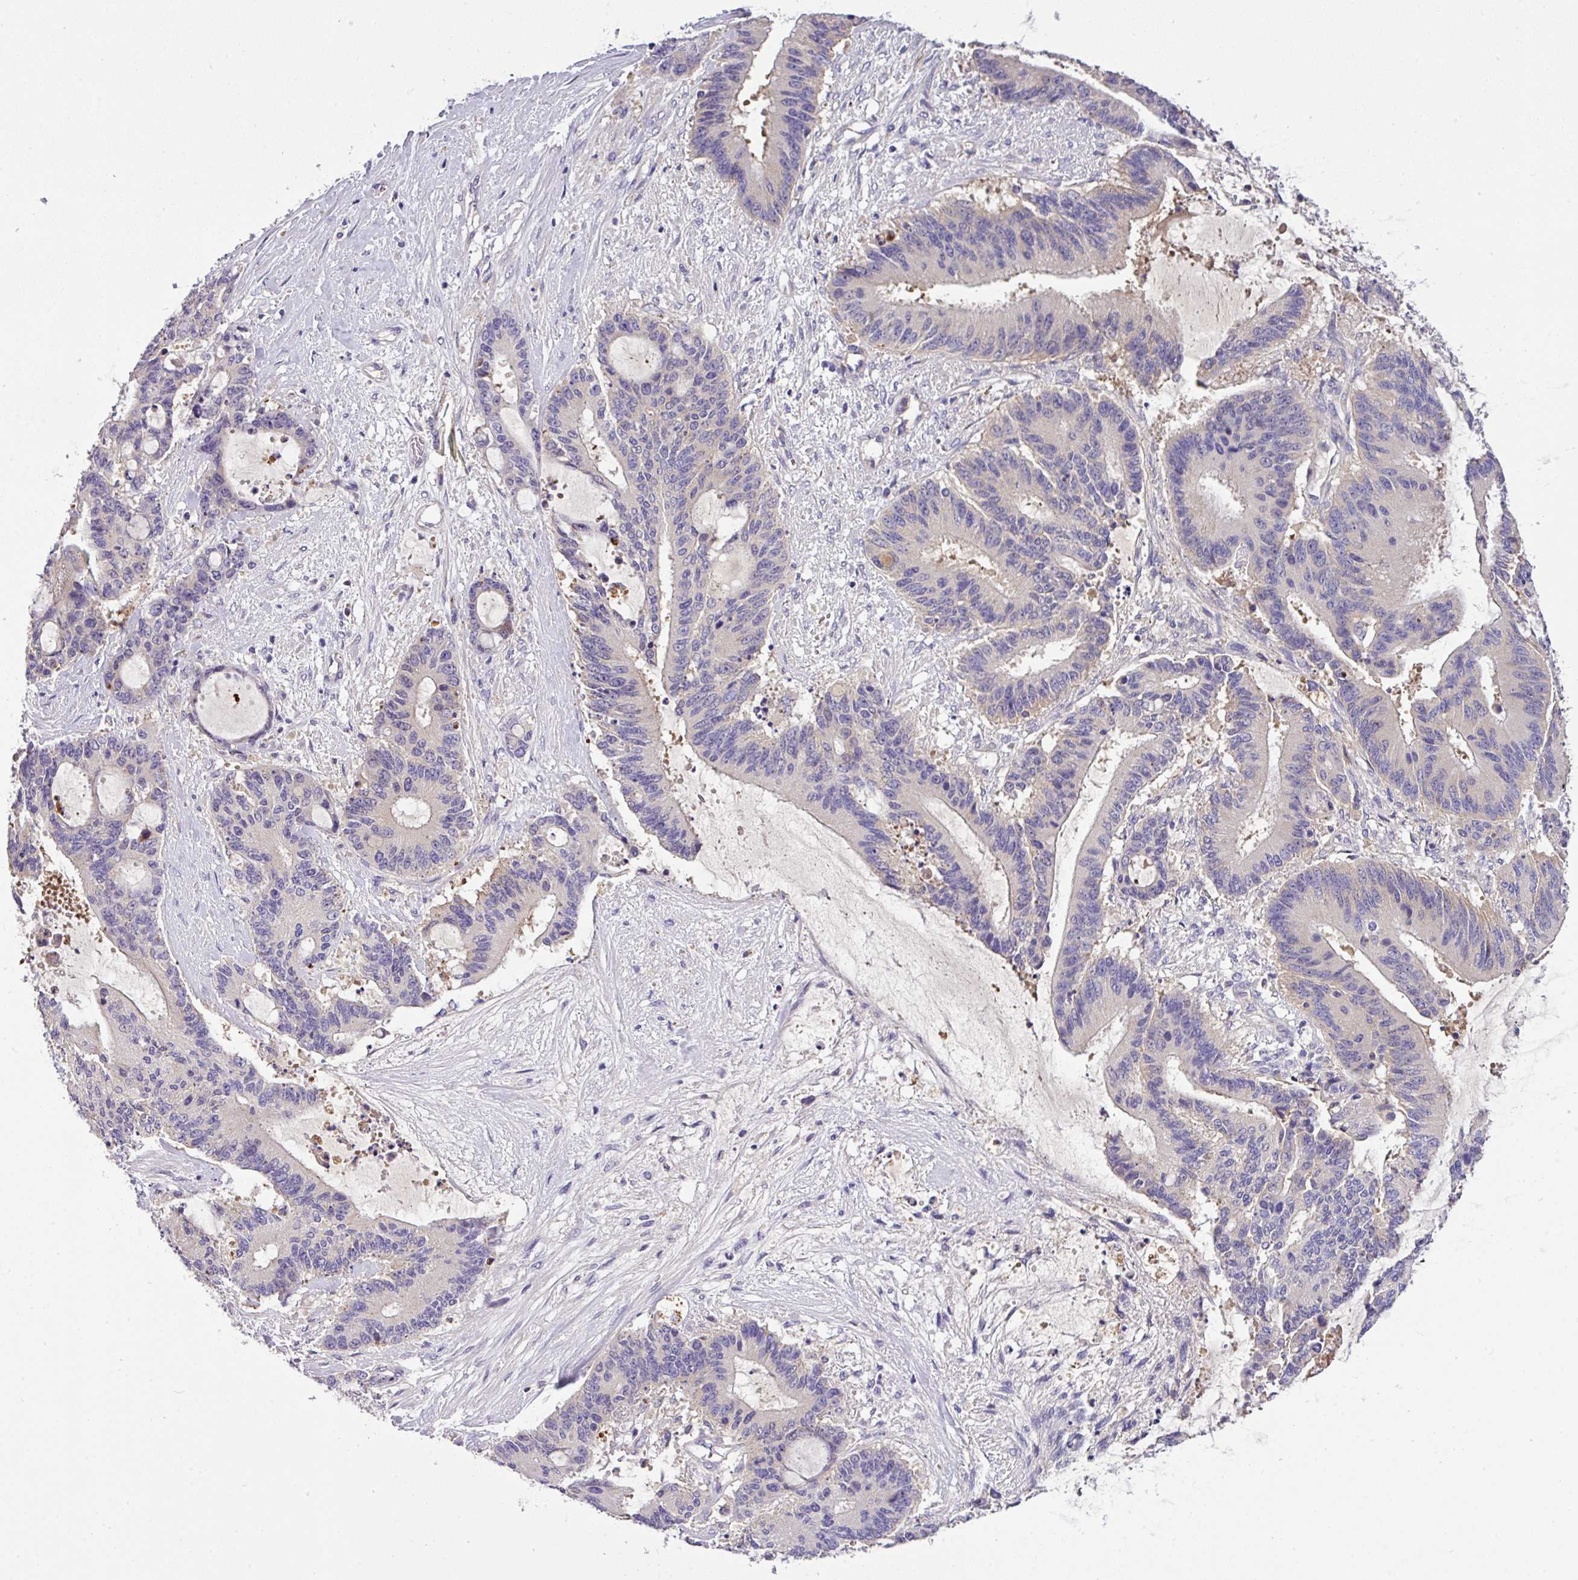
{"staining": {"intensity": "negative", "quantity": "none", "location": "none"}, "tissue": "liver cancer", "cell_type": "Tumor cells", "image_type": "cancer", "snomed": [{"axis": "morphology", "description": "Normal tissue, NOS"}, {"axis": "morphology", "description": "Cholangiocarcinoma"}, {"axis": "topography", "description": "Liver"}, {"axis": "topography", "description": "Peripheral nerve tissue"}], "caption": "Immunohistochemical staining of human liver cancer exhibits no significant staining in tumor cells.", "gene": "ANXA2R", "patient": {"sex": "female", "age": 73}}